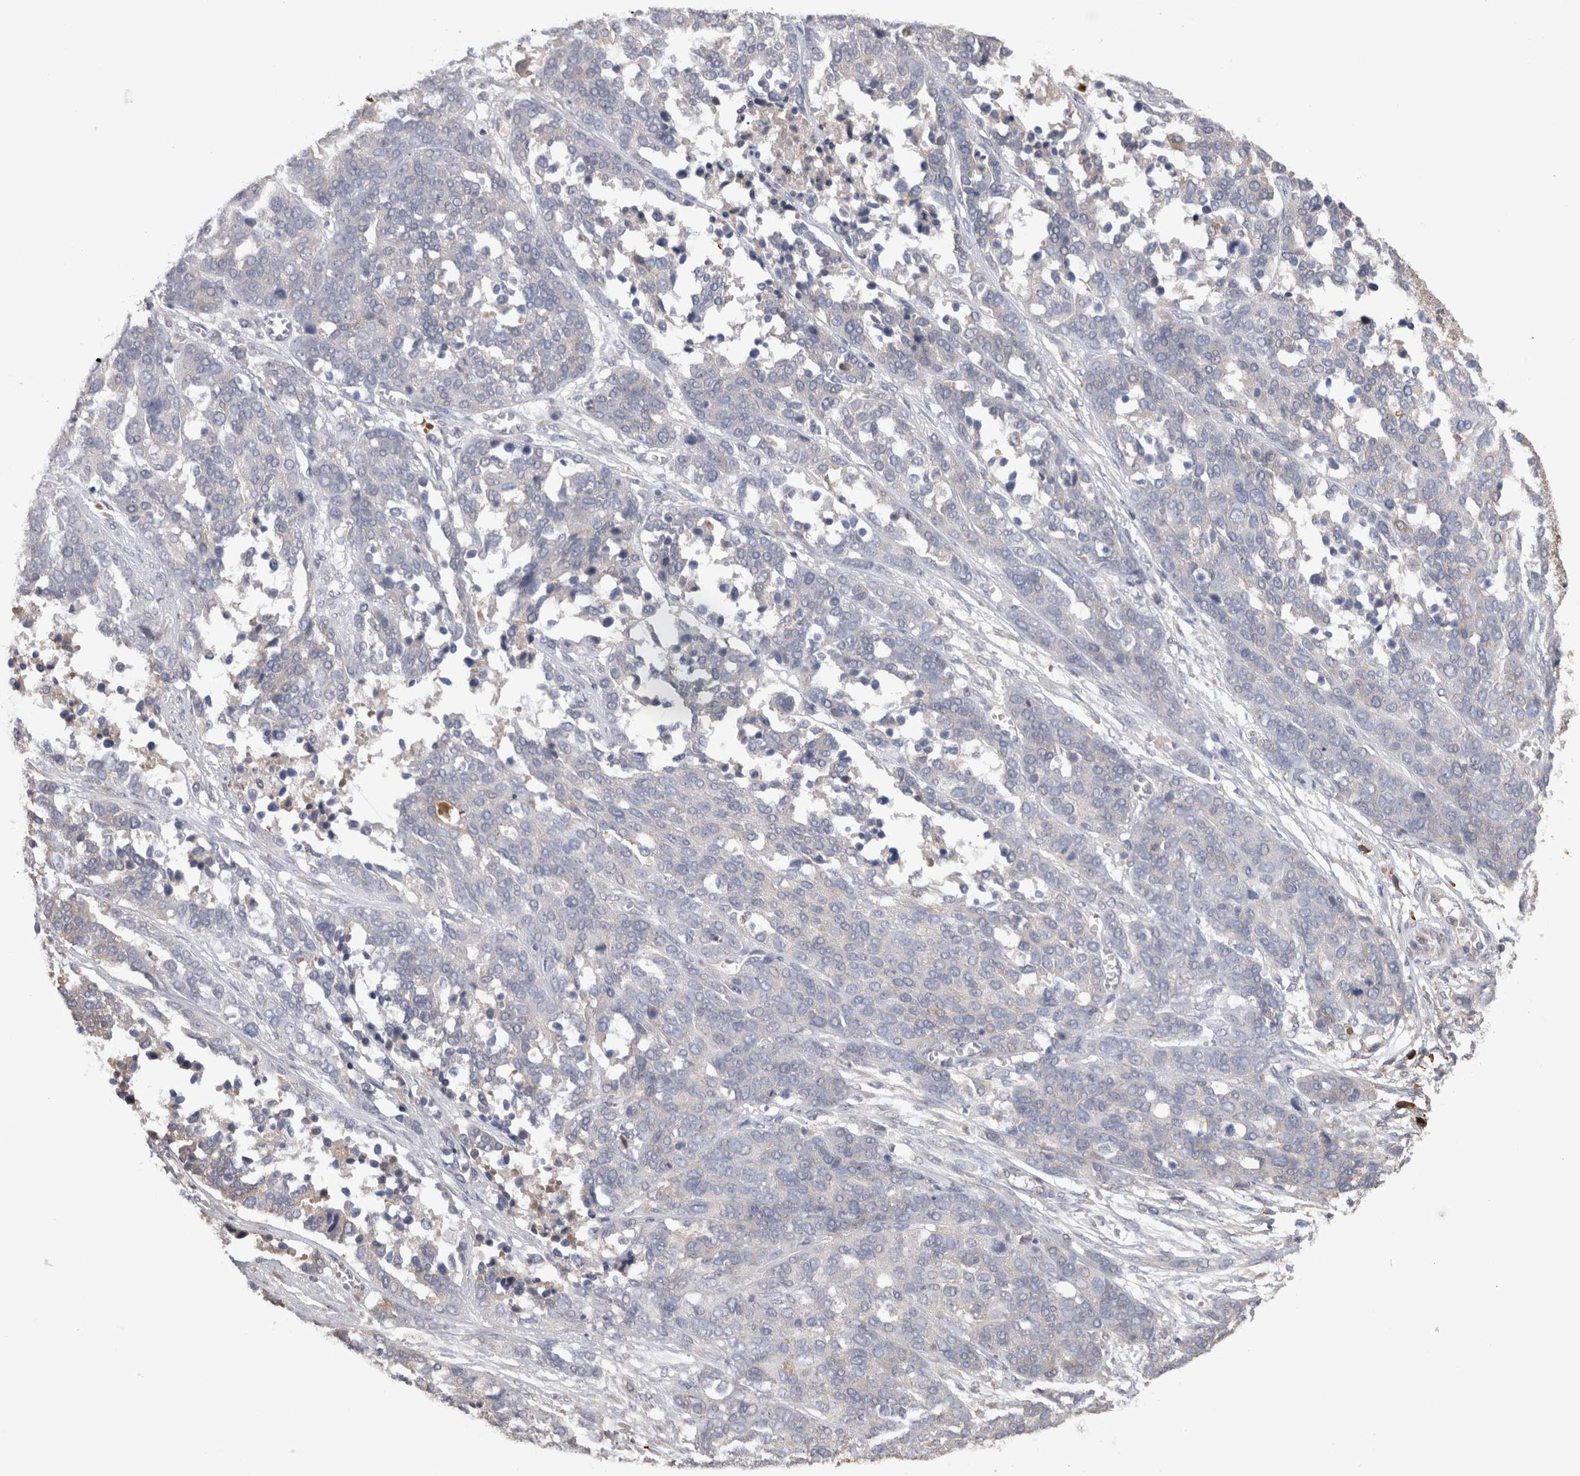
{"staining": {"intensity": "negative", "quantity": "none", "location": "none"}, "tissue": "ovarian cancer", "cell_type": "Tumor cells", "image_type": "cancer", "snomed": [{"axis": "morphology", "description": "Cystadenocarcinoma, serous, NOS"}, {"axis": "topography", "description": "Ovary"}], "caption": "This is a image of immunohistochemistry staining of ovarian cancer, which shows no expression in tumor cells.", "gene": "PPP3CC", "patient": {"sex": "female", "age": 44}}